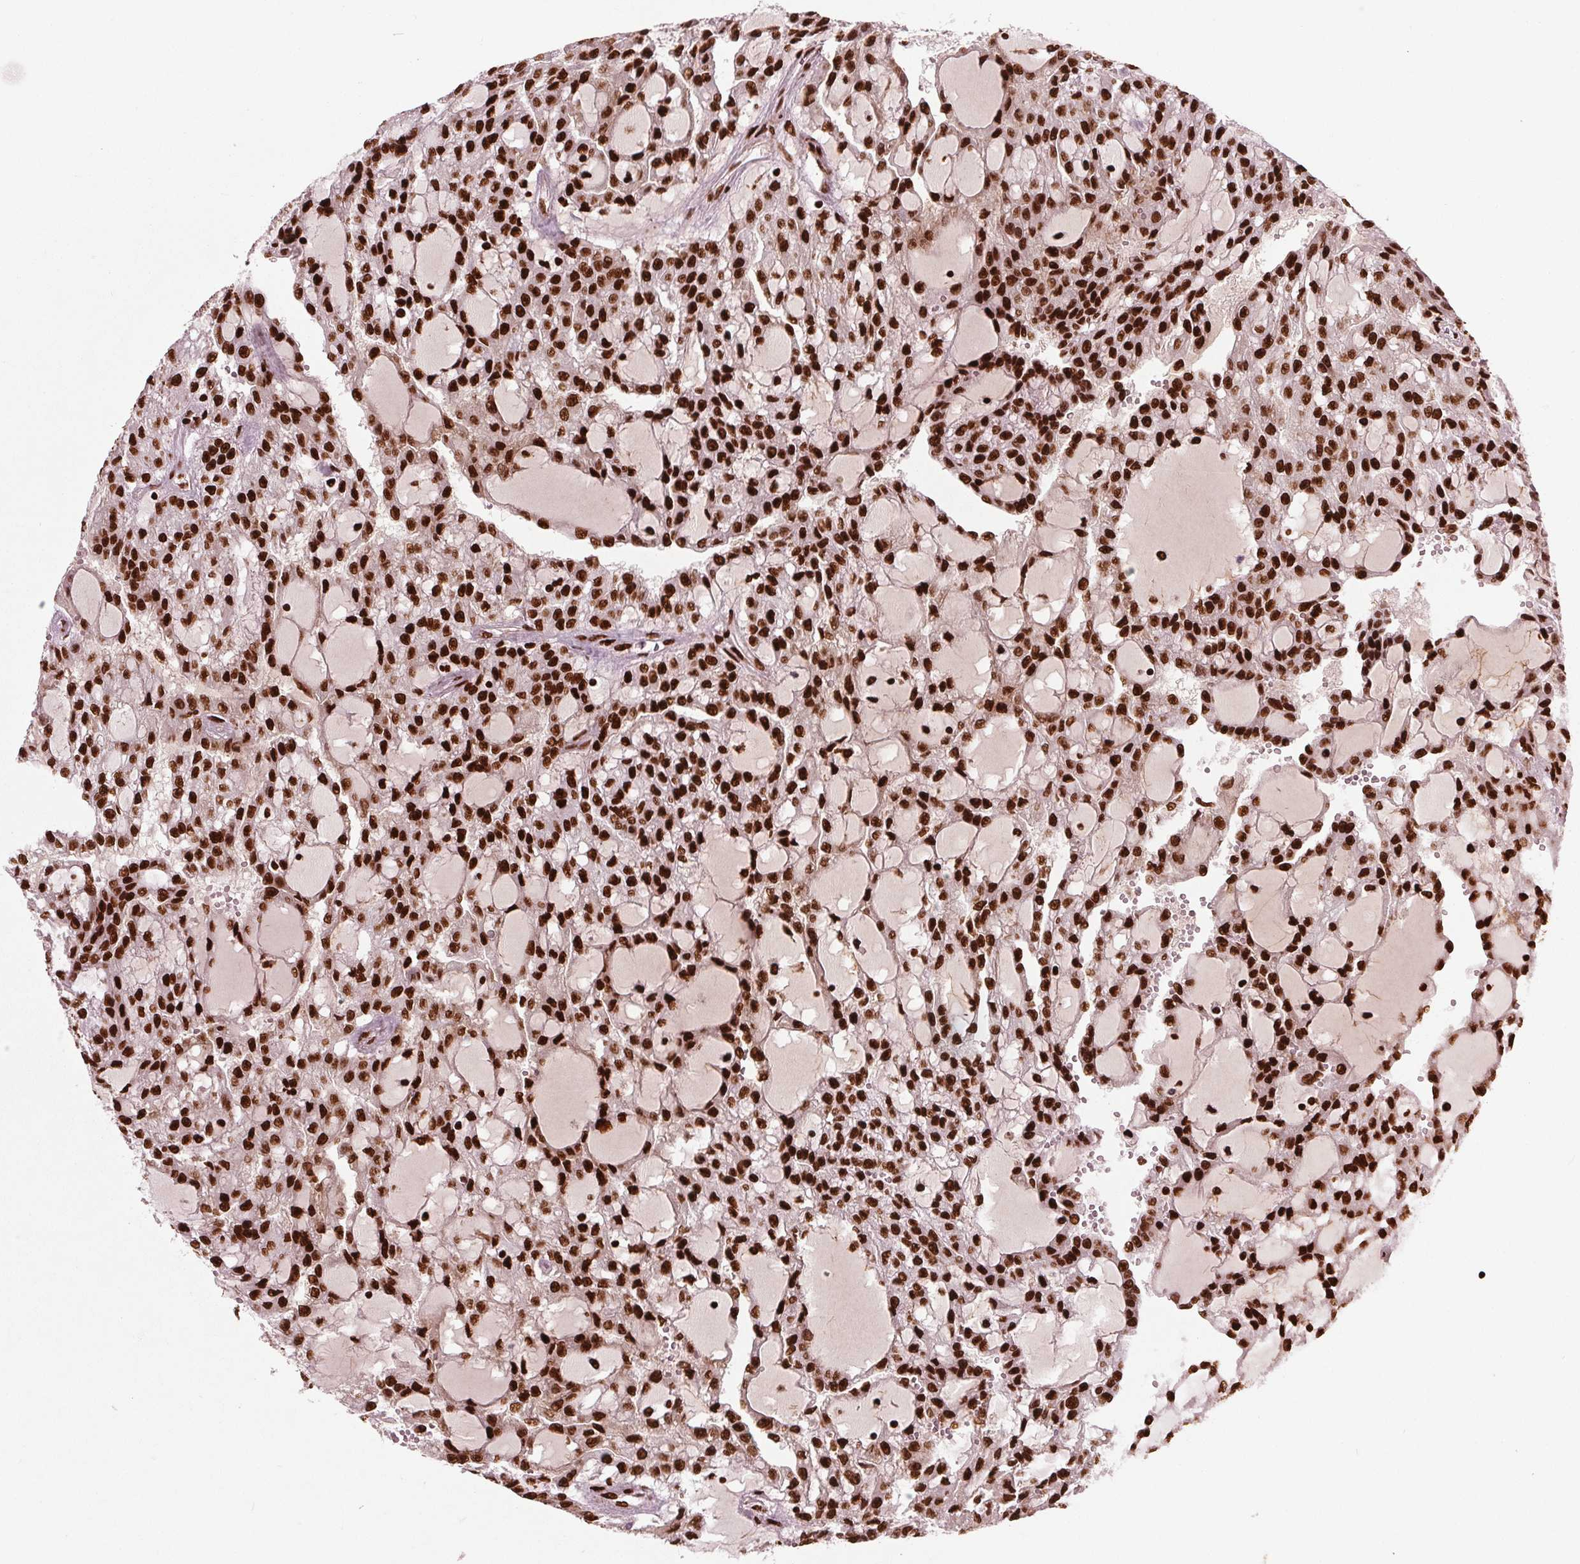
{"staining": {"intensity": "strong", "quantity": ">75%", "location": "nuclear"}, "tissue": "renal cancer", "cell_type": "Tumor cells", "image_type": "cancer", "snomed": [{"axis": "morphology", "description": "Adenocarcinoma, NOS"}, {"axis": "topography", "description": "Kidney"}], "caption": "Strong nuclear expression for a protein is seen in approximately >75% of tumor cells of adenocarcinoma (renal) using immunohistochemistry.", "gene": "BRD4", "patient": {"sex": "male", "age": 63}}